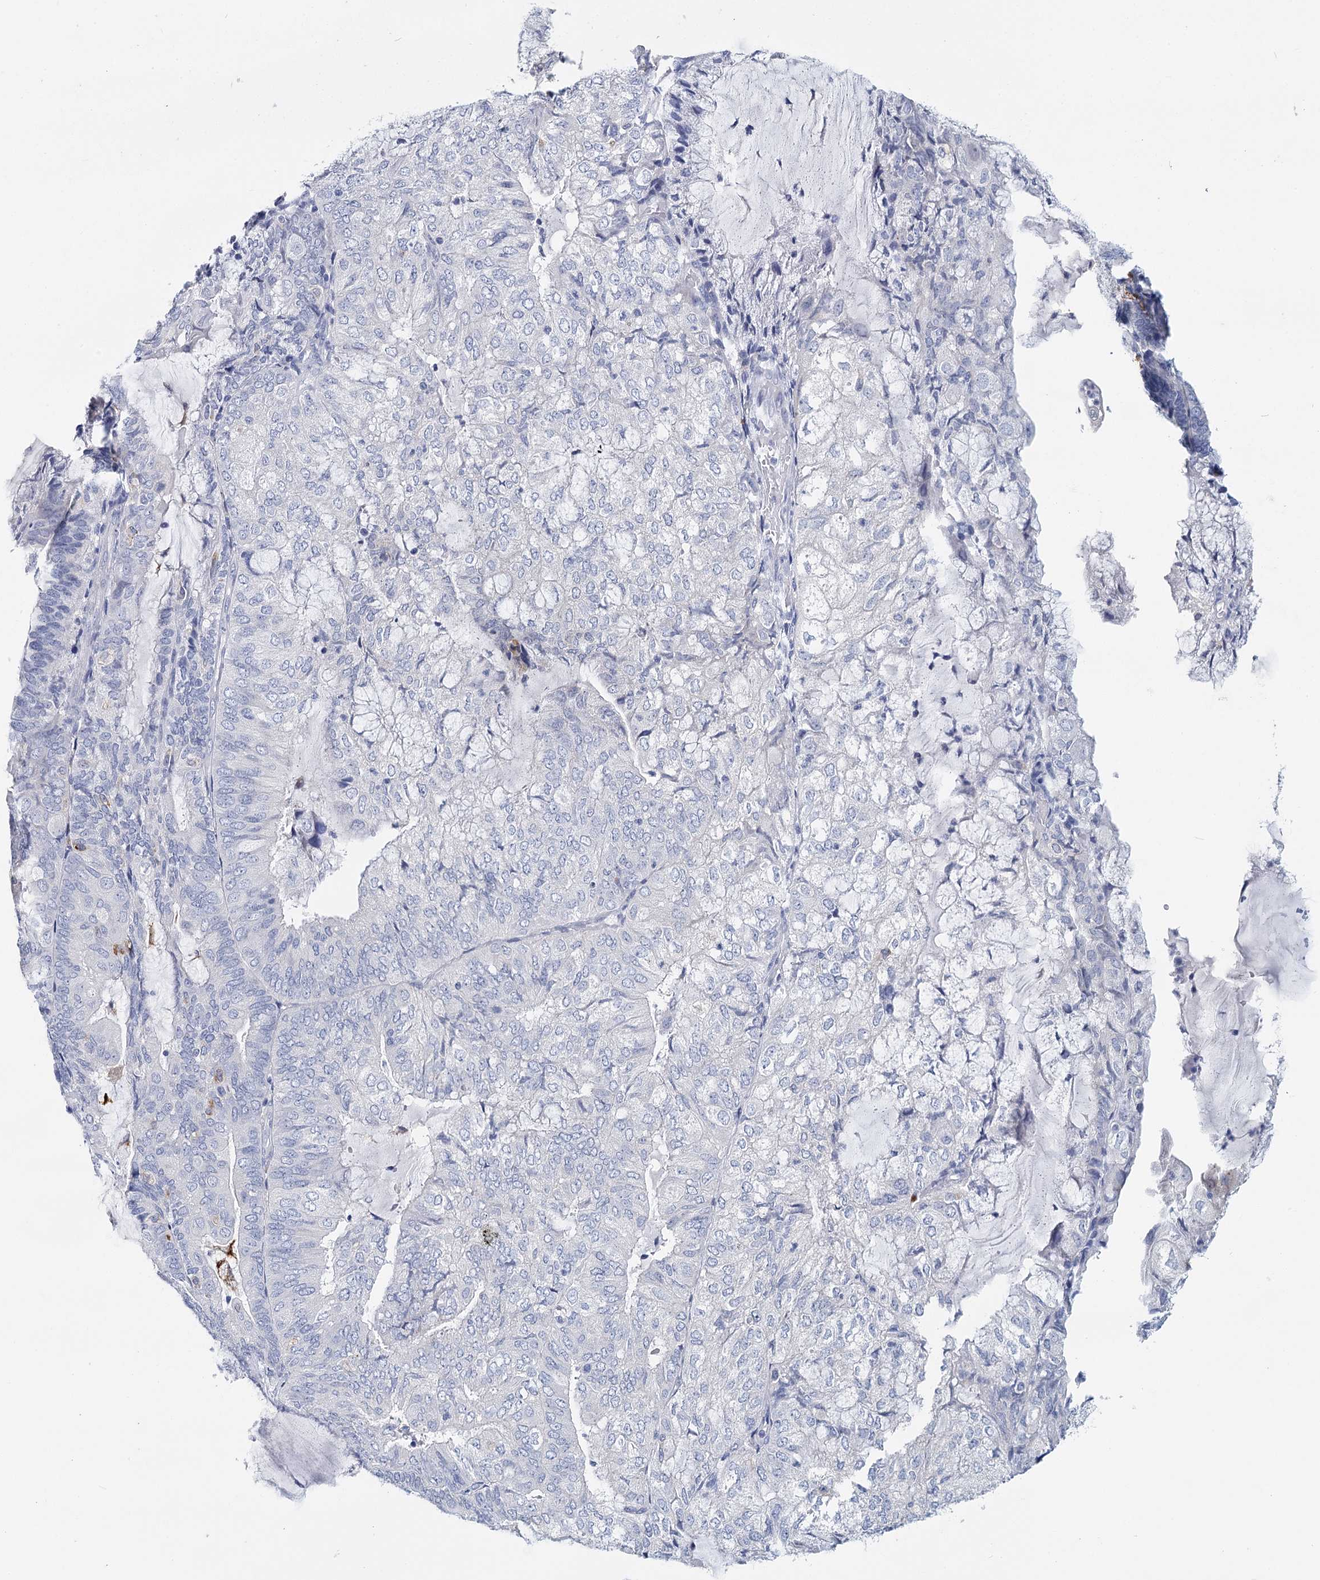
{"staining": {"intensity": "negative", "quantity": "none", "location": "none"}, "tissue": "endometrial cancer", "cell_type": "Tumor cells", "image_type": "cancer", "snomed": [{"axis": "morphology", "description": "Adenocarcinoma, NOS"}, {"axis": "topography", "description": "Endometrium"}], "caption": "Tumor cells are negative for protein expression in human endometrial adenocarcinoma.", "gene": "METTL7B", "patient": {"sex": "female", "age": 81}}